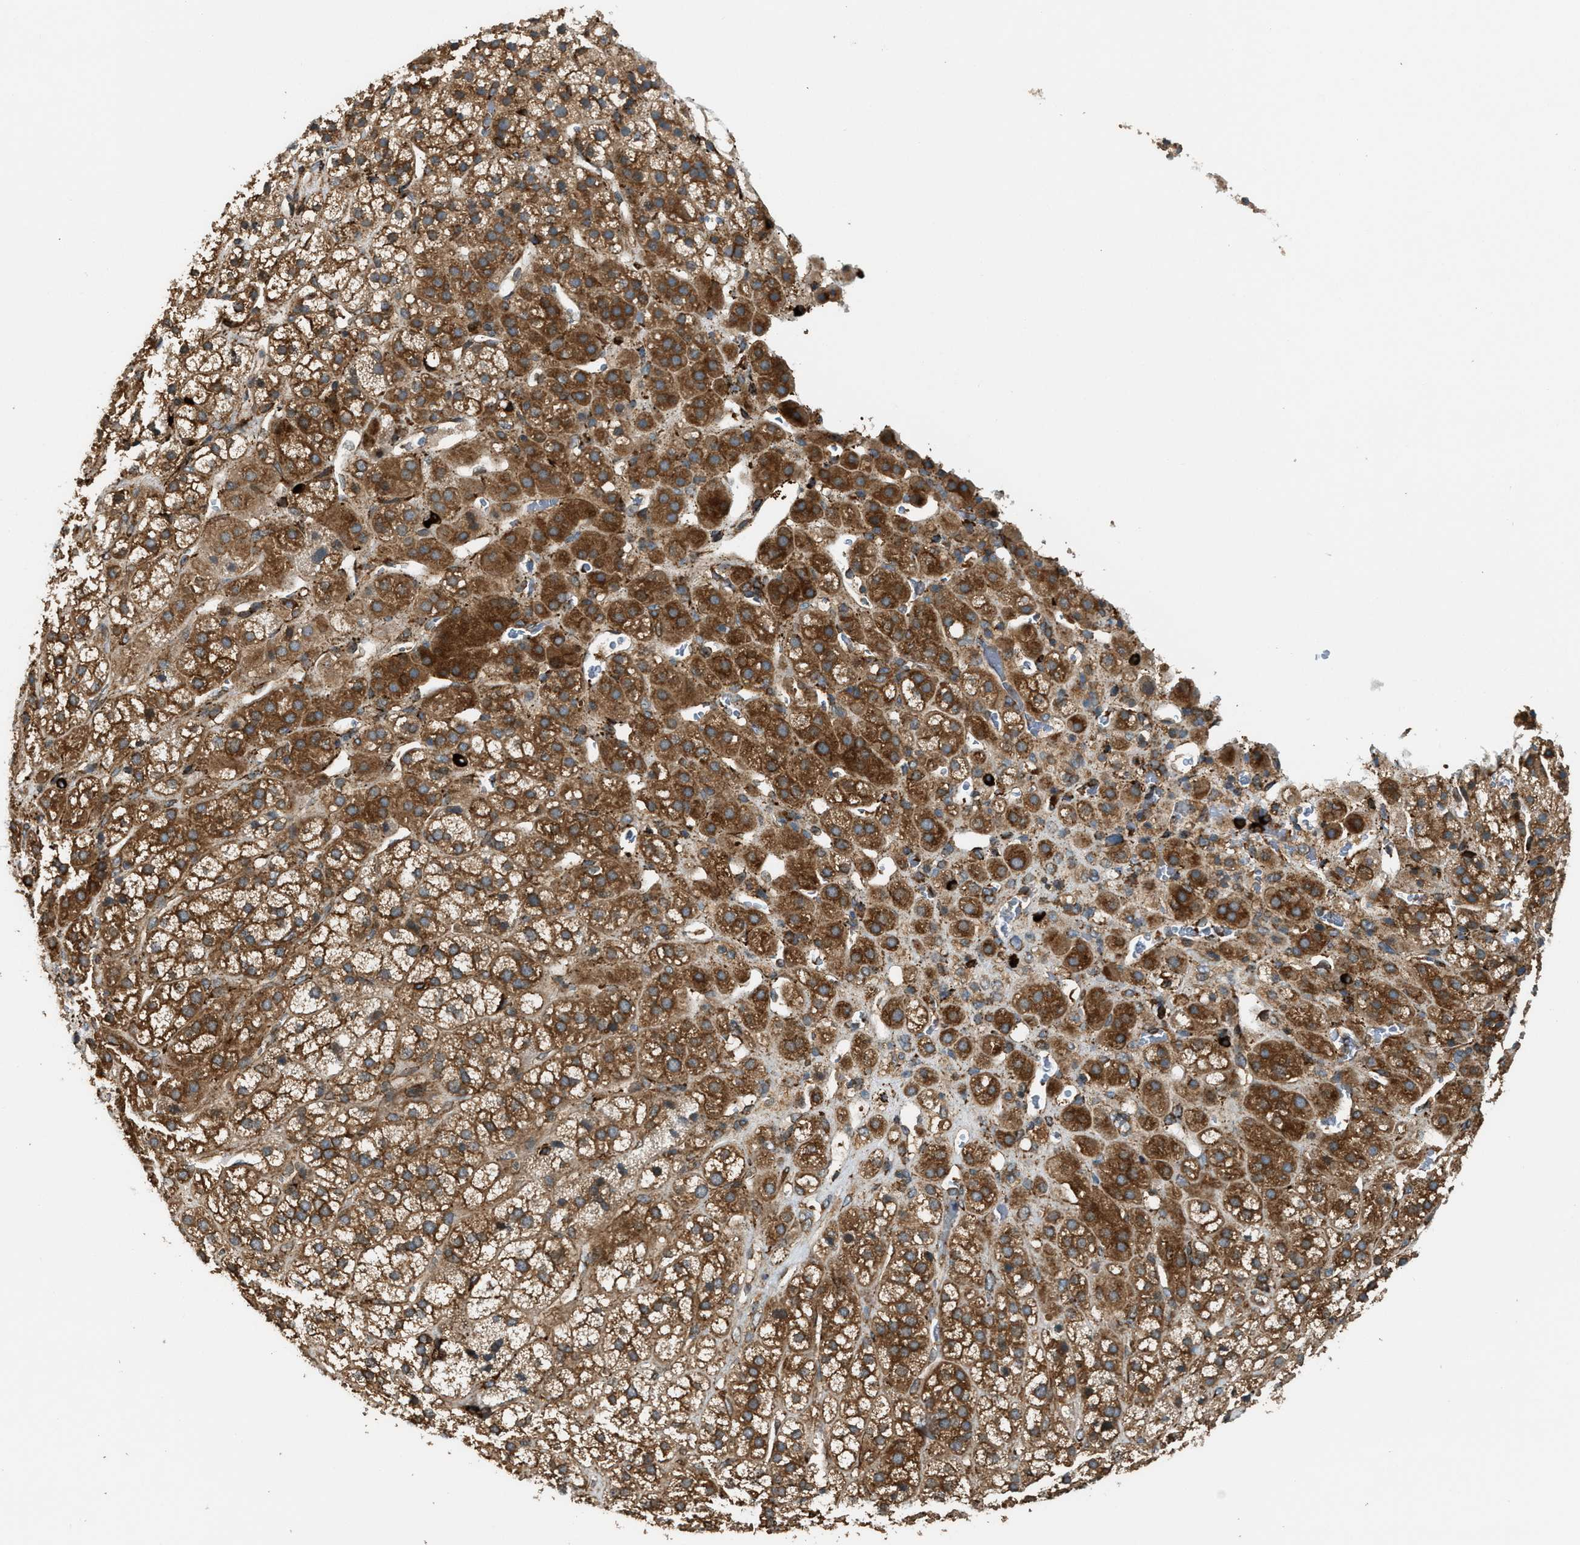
{"staining": {"intensity": "moderate", "quantity": ">75%", "location": "cytoplasmic/membranous"}, "tissue": "adrenal gland", "cell_type": "Glandular cells", "image_type": "normal", "snomed": [{"axis": "morphology", "description": "Normal tissue, NOS"}, {"axis": "topography", "description": "Adrenal gland"}], "caption": "Protein expression analysis of unremarkable human adrenal gland reveals moderate cytoplasmic/membranous staining in about >75% of glandular cells.", "gene": "BAIAP2L1", "patient": {"sex": "male", "age": 56}}